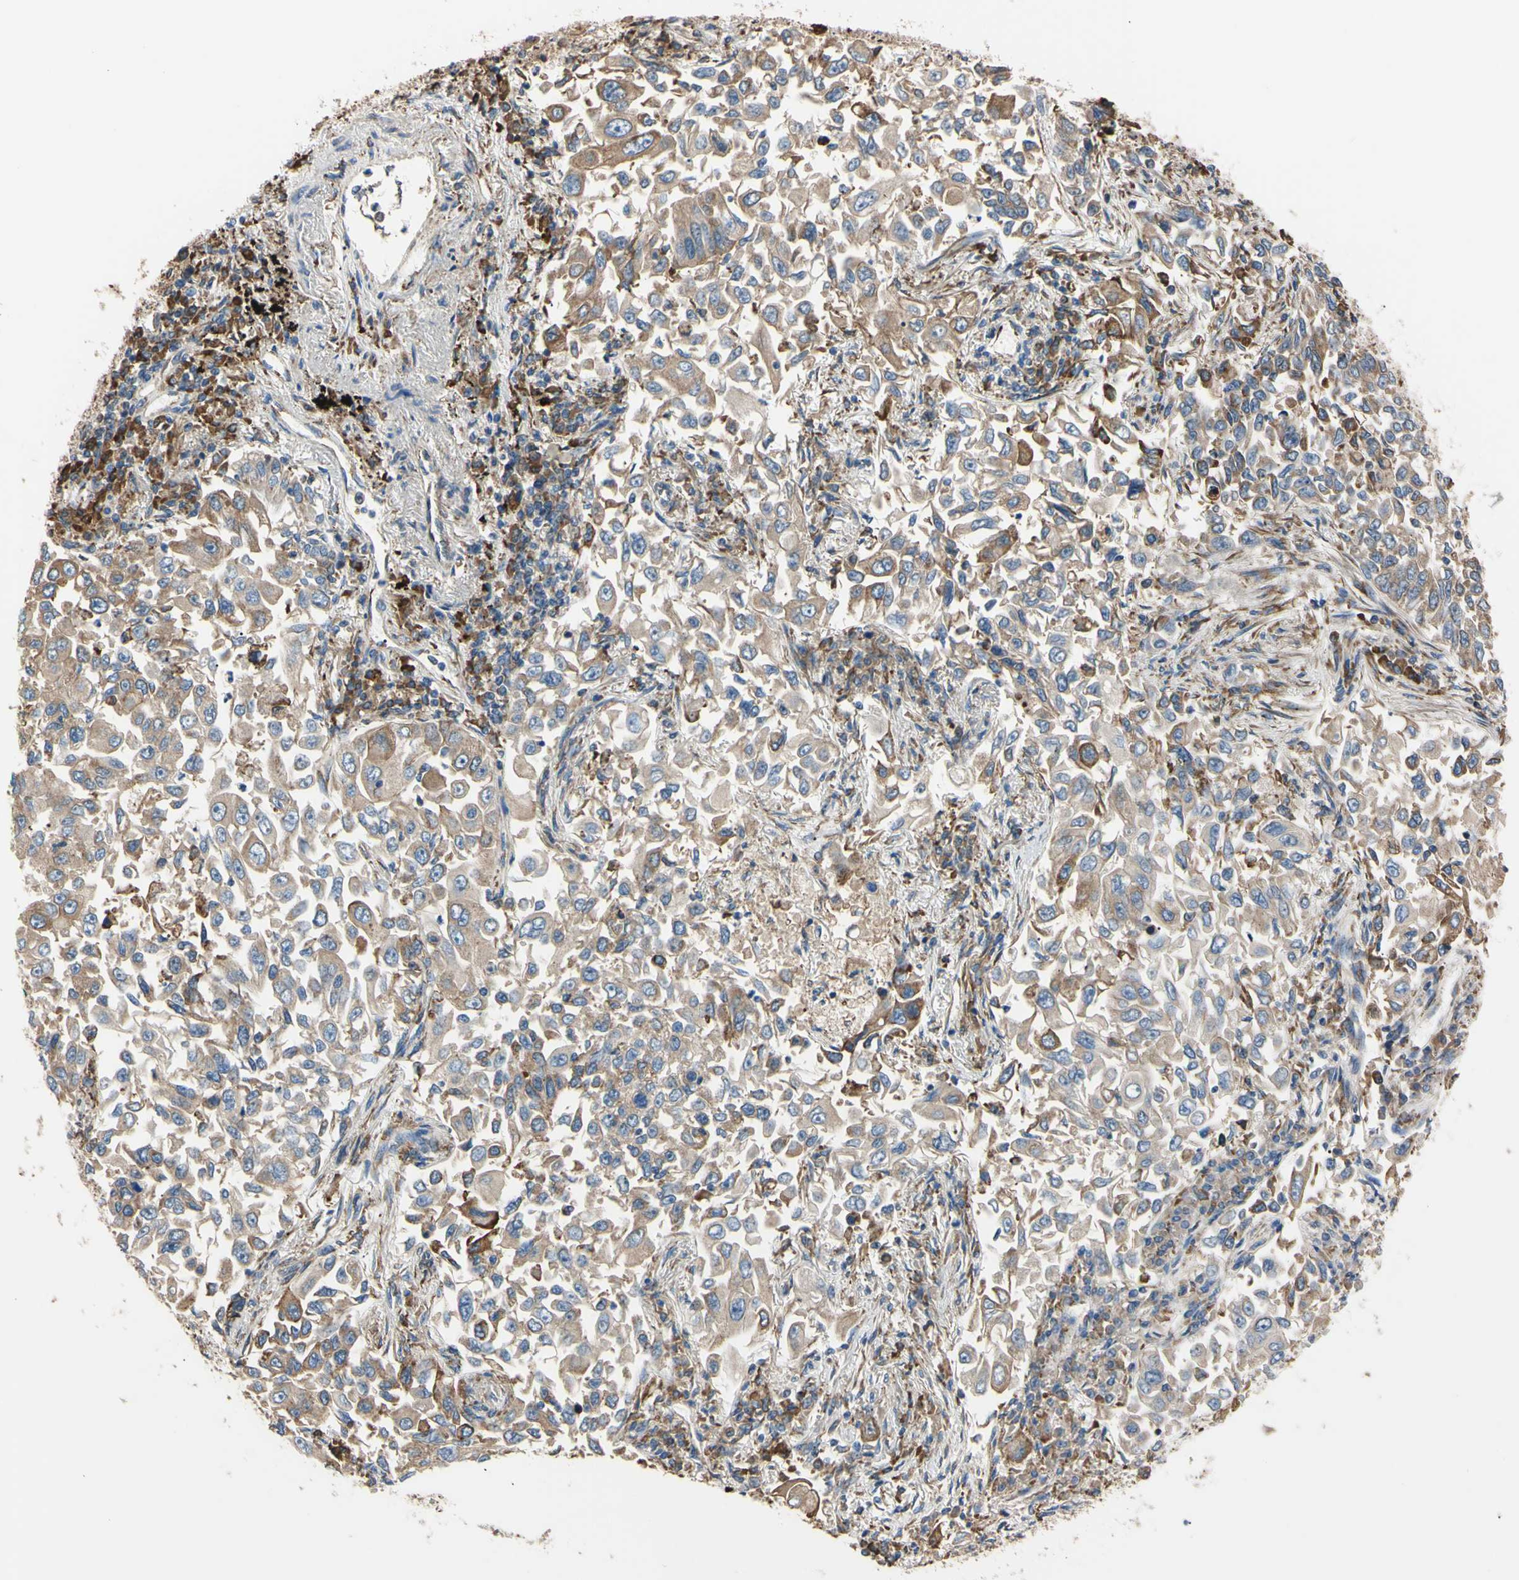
{"staining": {"intensity": "weak", "quantity": ">75%", "location": "cytoplasmic/membranous"}, "tissue": "lung cancer", "cell_type": "Tumor cells", "image_type": "cancer", "snomed": [{"axis": "morphology", "description": "Adenocarcinoma, NOS"}, {"axis": "topography", "description": "Lung"}], "caption": "Approximately >75% of tumor cells in adenocarcinoma (lung) exhibit weak cytoplasmic/membranous protein staining as visualized by brown immunohistochemical staining.", "gene": "BMF", "patient": {"sex": "male", "age": 84}}